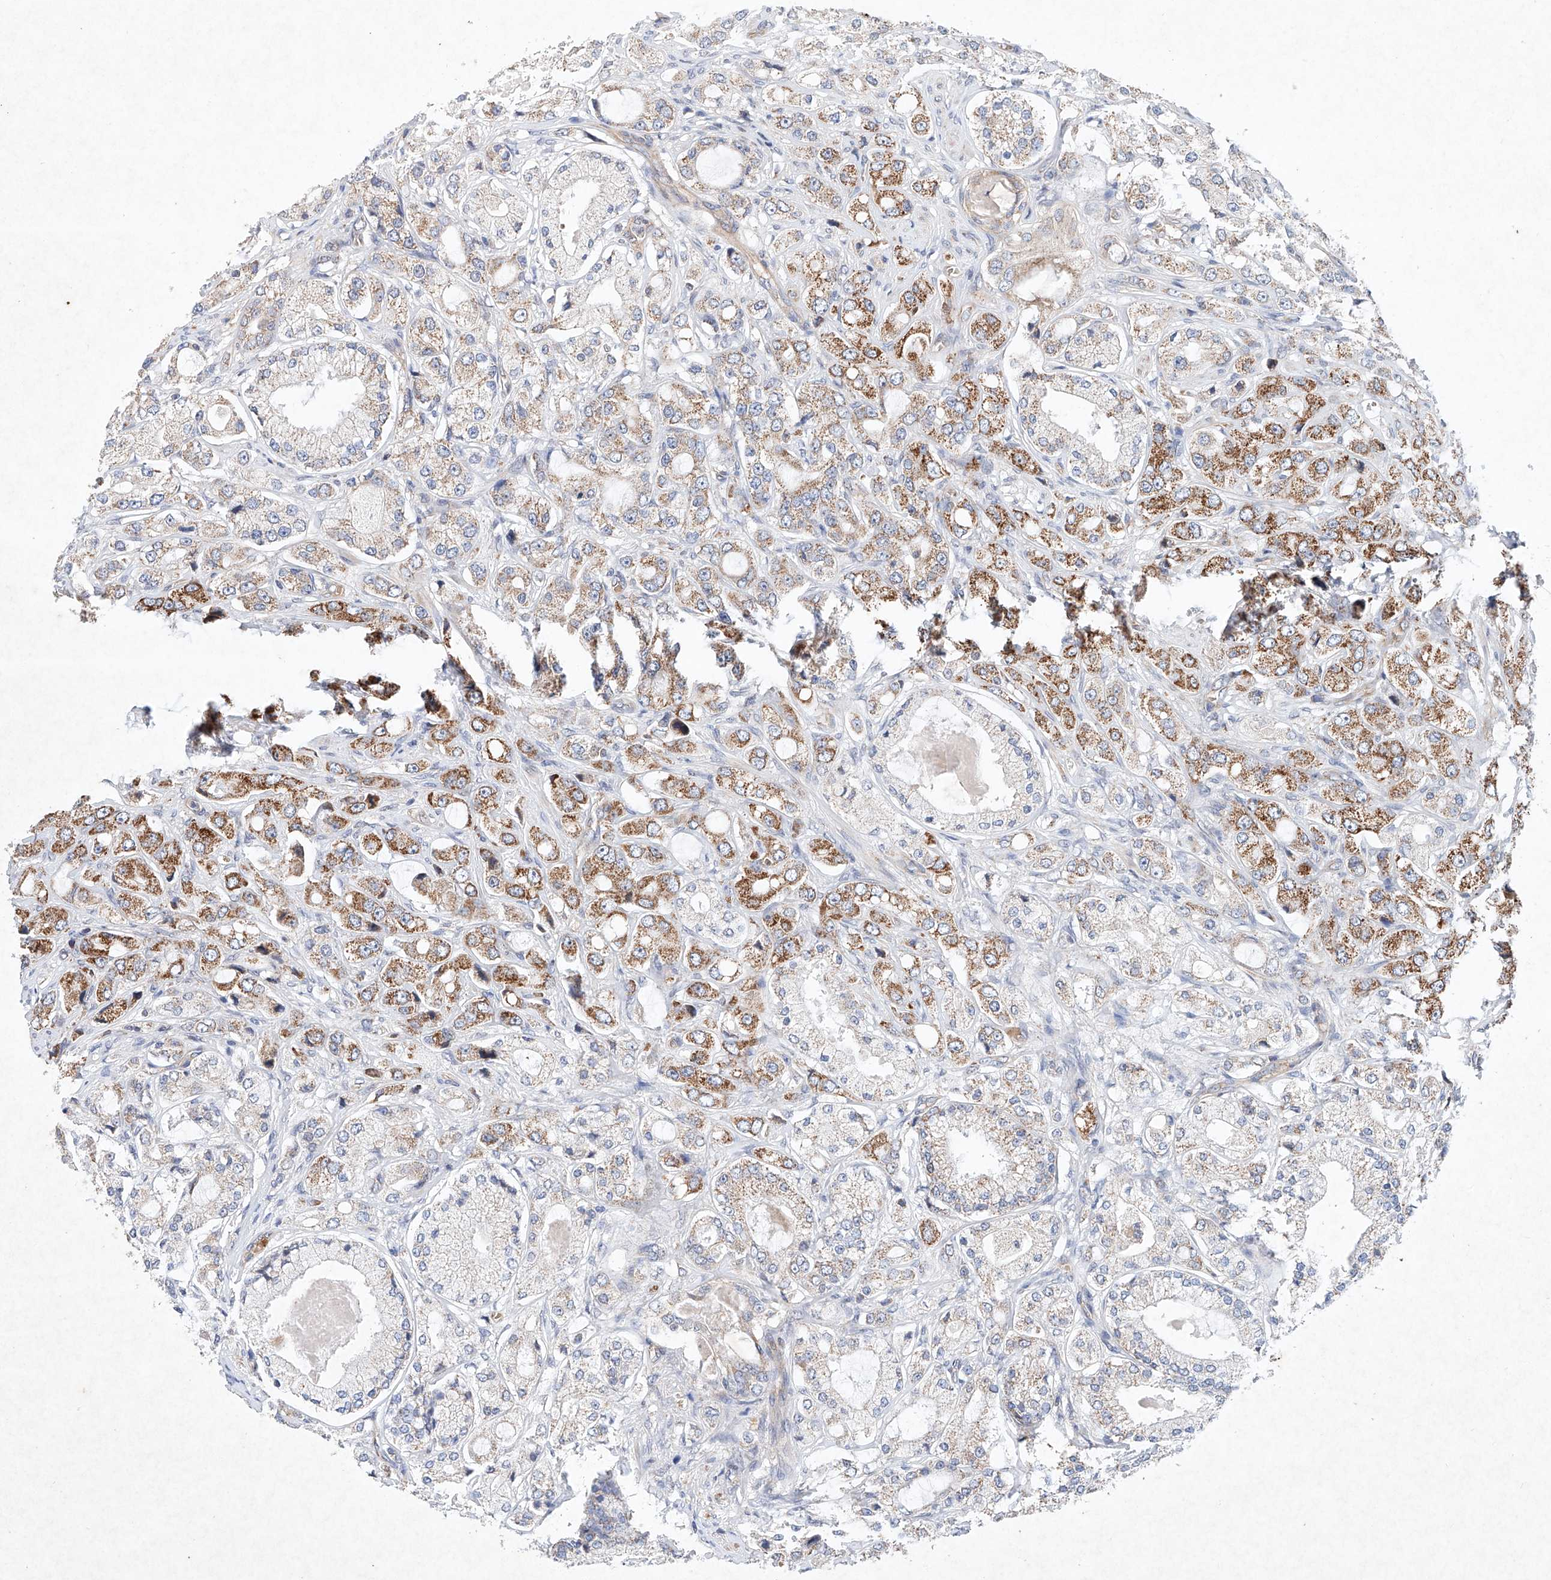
{"staining": {"intensity": "moderate", "quantity": "25%-75%", "location": "cytoplasmic/membranous"}, "tissue": "prostate cancer", "cell_type": "Tumor cells", "image_type": "cancer", "snomed": [{"axis": "morphology", "description": "Adenocarcinoma, High grade"}, {"axis": "topography", "description": "Prostate"}], "caption": "This histopathology image reveals immunohistochemistry (IHC) staining of human prostate cancer, with medium moderate cytoplasmic/membranous staining in approximately 25%-75% of tumor cells.", "gene": "FASTK", "patient": {"sex": "male", "age": 65}}